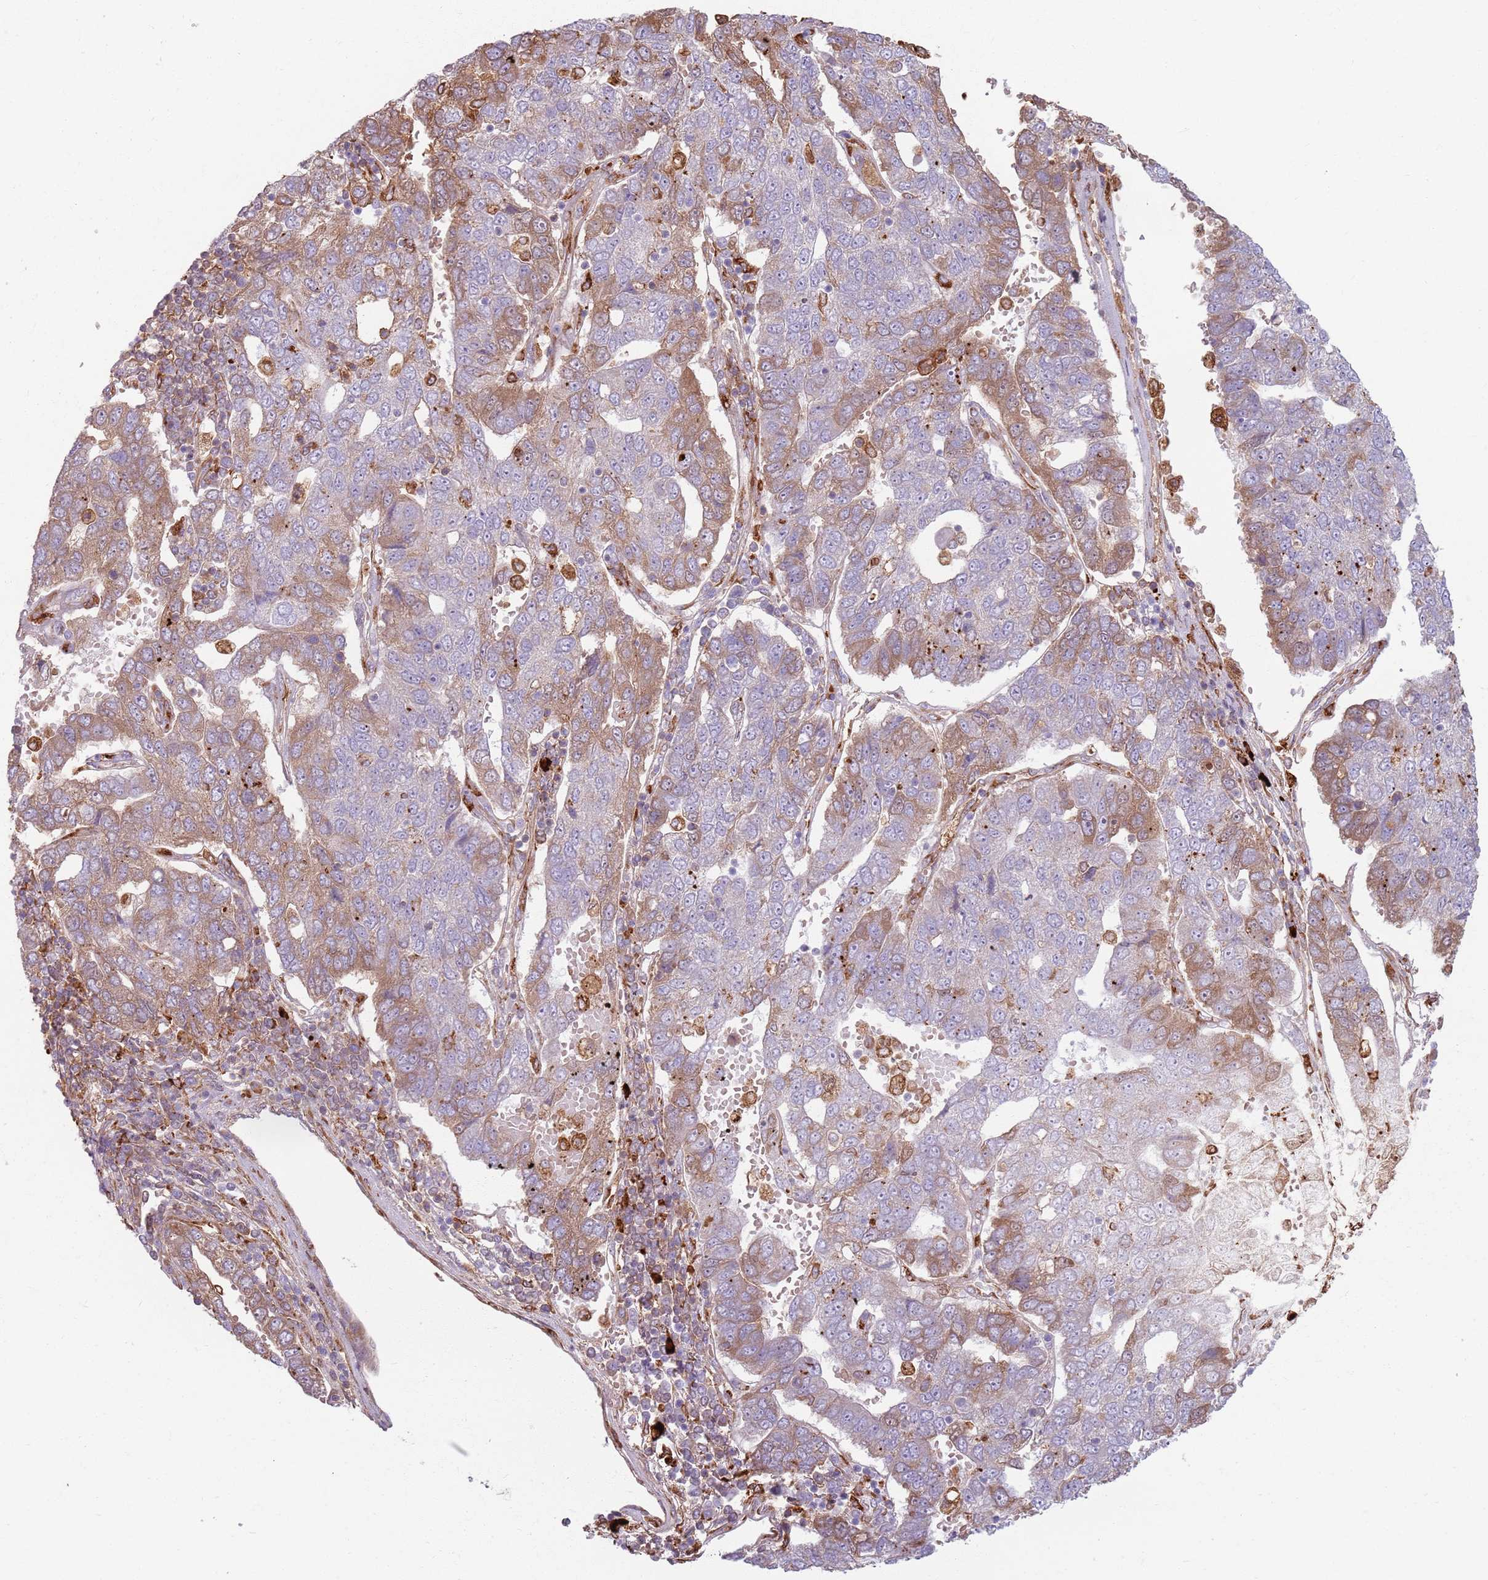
{"staining": {"intensity": "moderate", "quantity": "25%-75%", "location": "cytoplasmic/membranous"}, "tissue": "pancreatic cancer", "cell_type": "Tumor cells", "image_type": "cancer", "snomed": [{"axis": "morphology", "description": "Adenocarcinoma, NOS"}, {"axis": "topography", "description": "Pancreas"}], "caption": "Immunohistochemical staining of pancreatic cancer (adenocarcinoma) displays moderate cytoplasmic/membranous protein positivity in about 25%-75% of tumor cells.", "gene": "COLGALT1", "patient": {"sex": "female", "age": 61}}